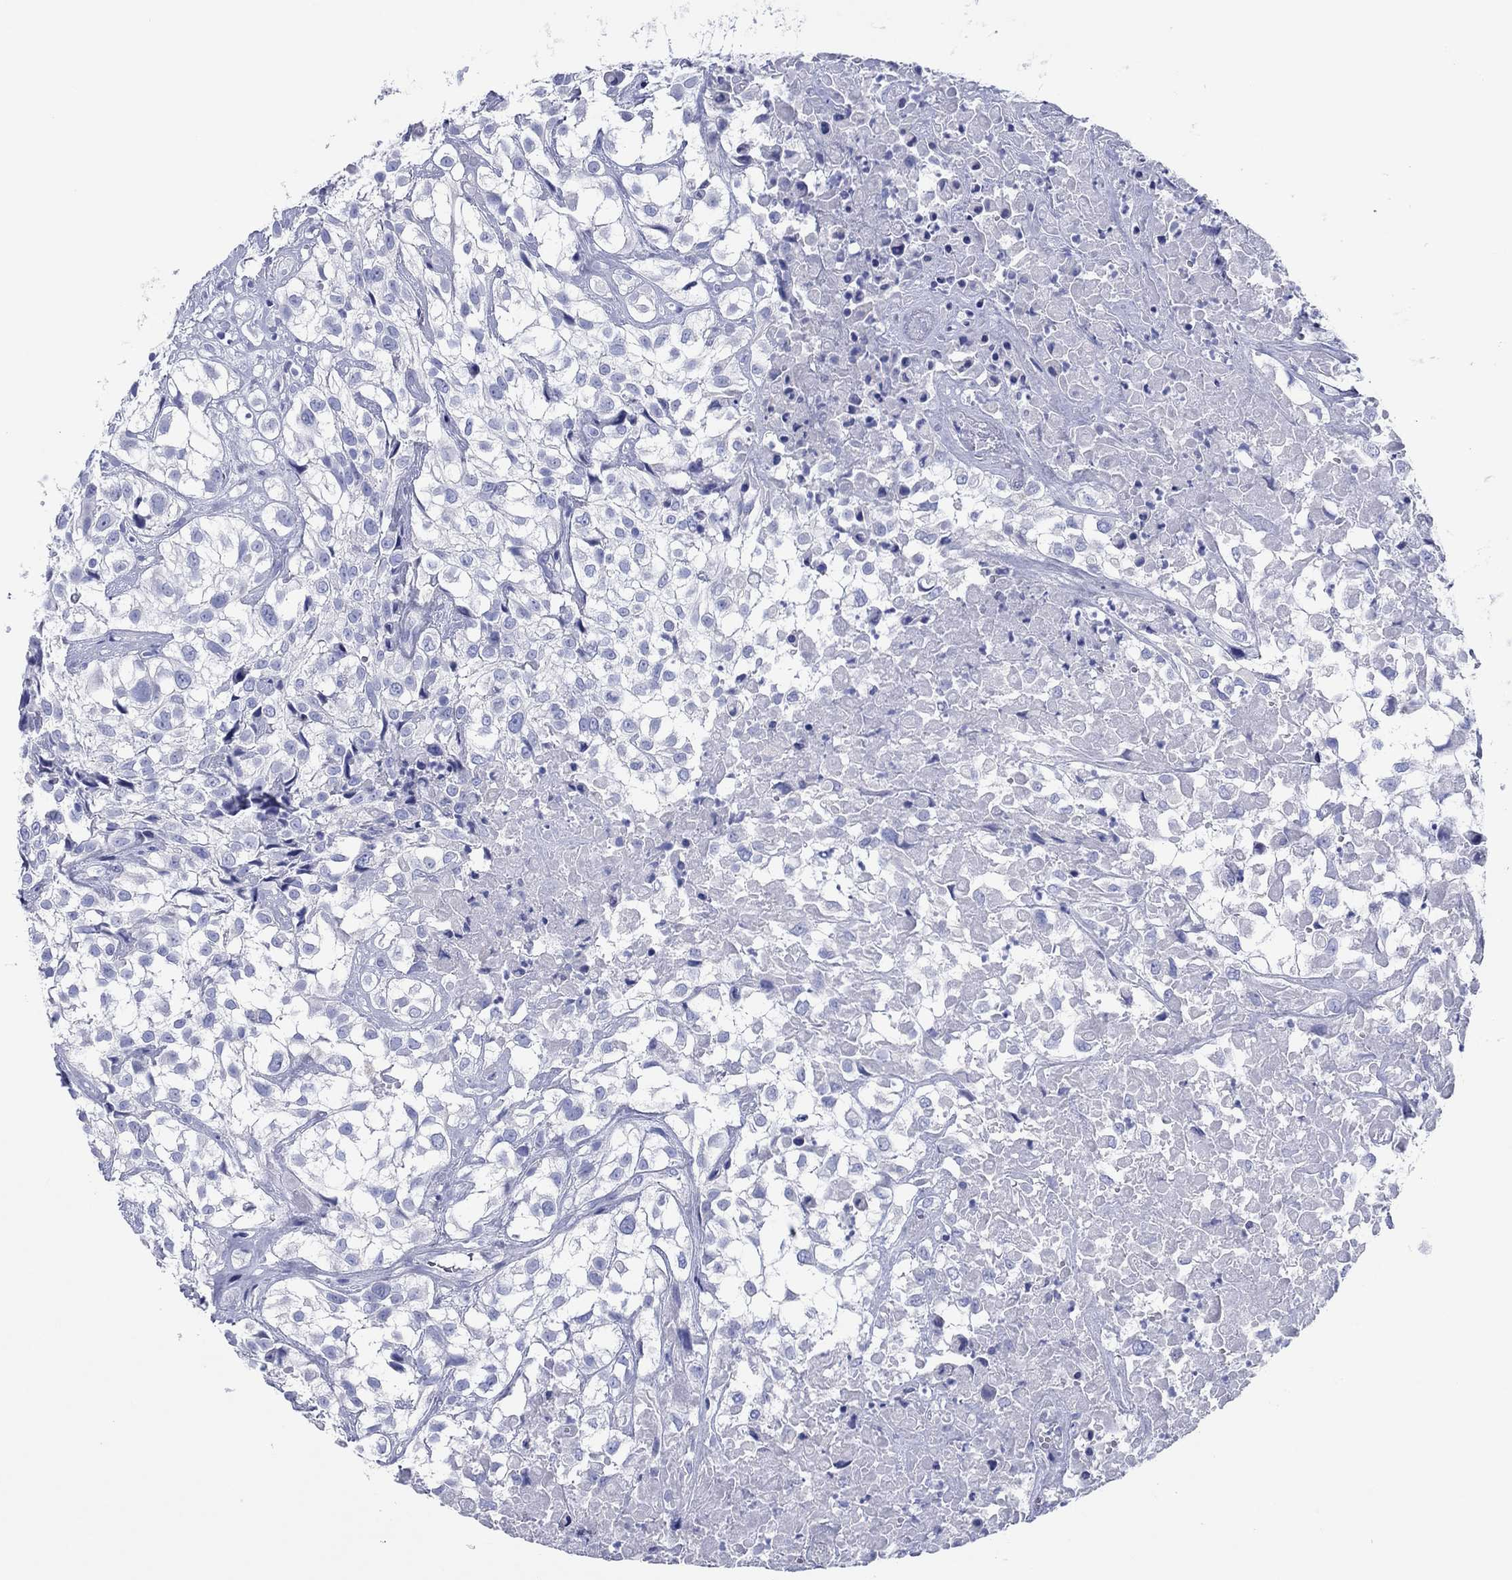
{"staining": {"intensity": "negative", "quantity": "none", "location": "none"}, "tissue": "urothelial cancer", "cell_type": "Tumor cells", "image_type": "cancer", "snomed": [{"axis": "morphology", "description": "Urothelial carcinoma, High grade"}, {"axis": "topography", "description": "Urinary bladder"}], "caption": "Urothelial cancer stained for a protein using immunohistochemistry (IHC) demonstrates no positivity tumor cells.", "gene": "HCRT", "patient": {"sex": "male", "age": 56}}